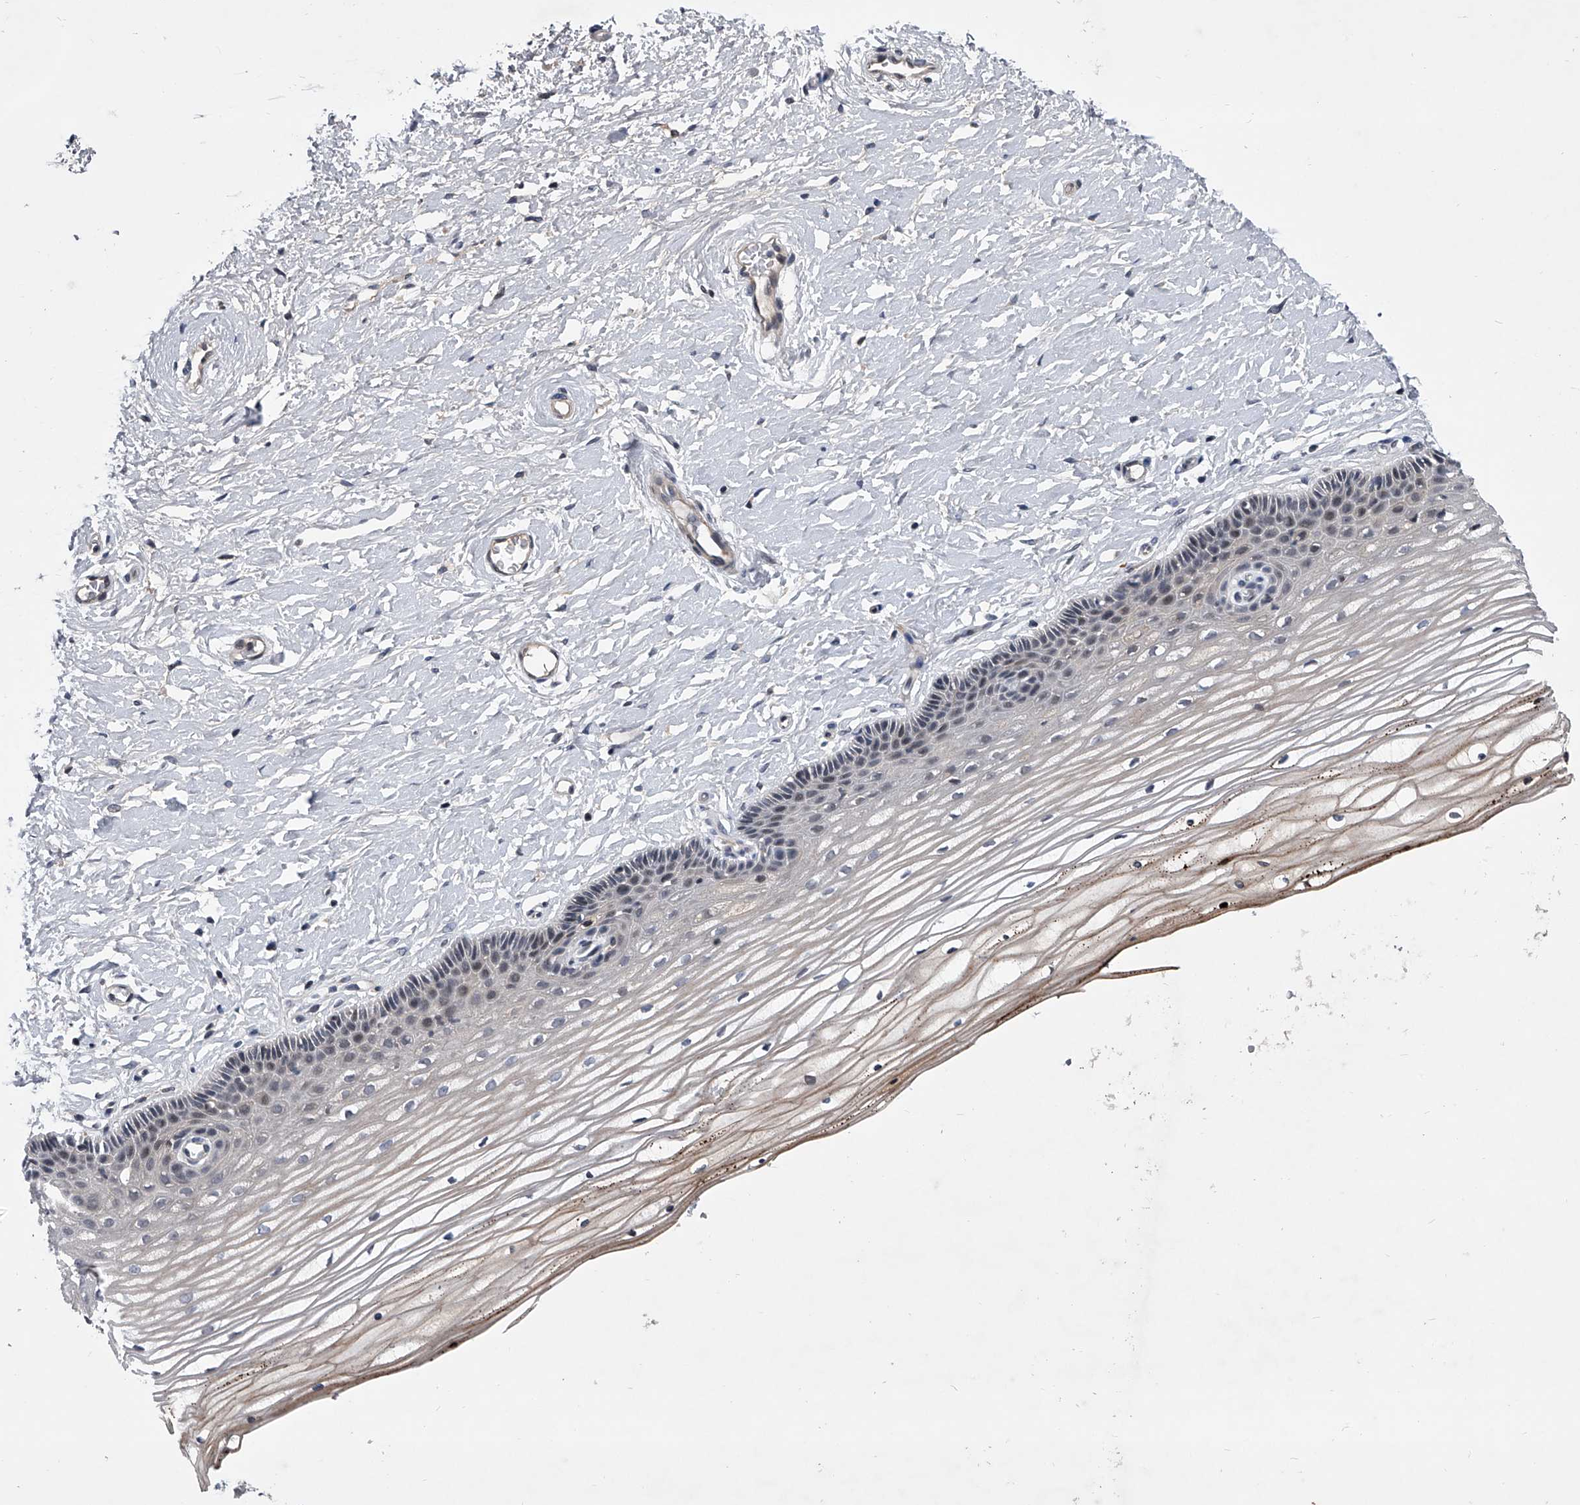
{"staining": {"intensity": "weak", "quantity": "<25%", "location": "cytoplasmic/membranous"}, "tissue": "vagina", "cell_type": "Squamous epithelial cells", "image_type": "normal", "snomed": [{"axis": "morphology", "description": "Normal tissue, NOS"}, {"axis": "topography", "description": "Vagina"}, {"axis": "topography", "description": "Cervix"}], "caption": "IHC micrograph of normal vagina: vagina stained with DAB (3,3'-diaminobenzidine) reveals no significant protein expression in squamous epithelial cells. (IHC, brightfield microscopy, high magnification).", "gene": "ZNF76", "patient": {"sex": "female", "age": 40}}